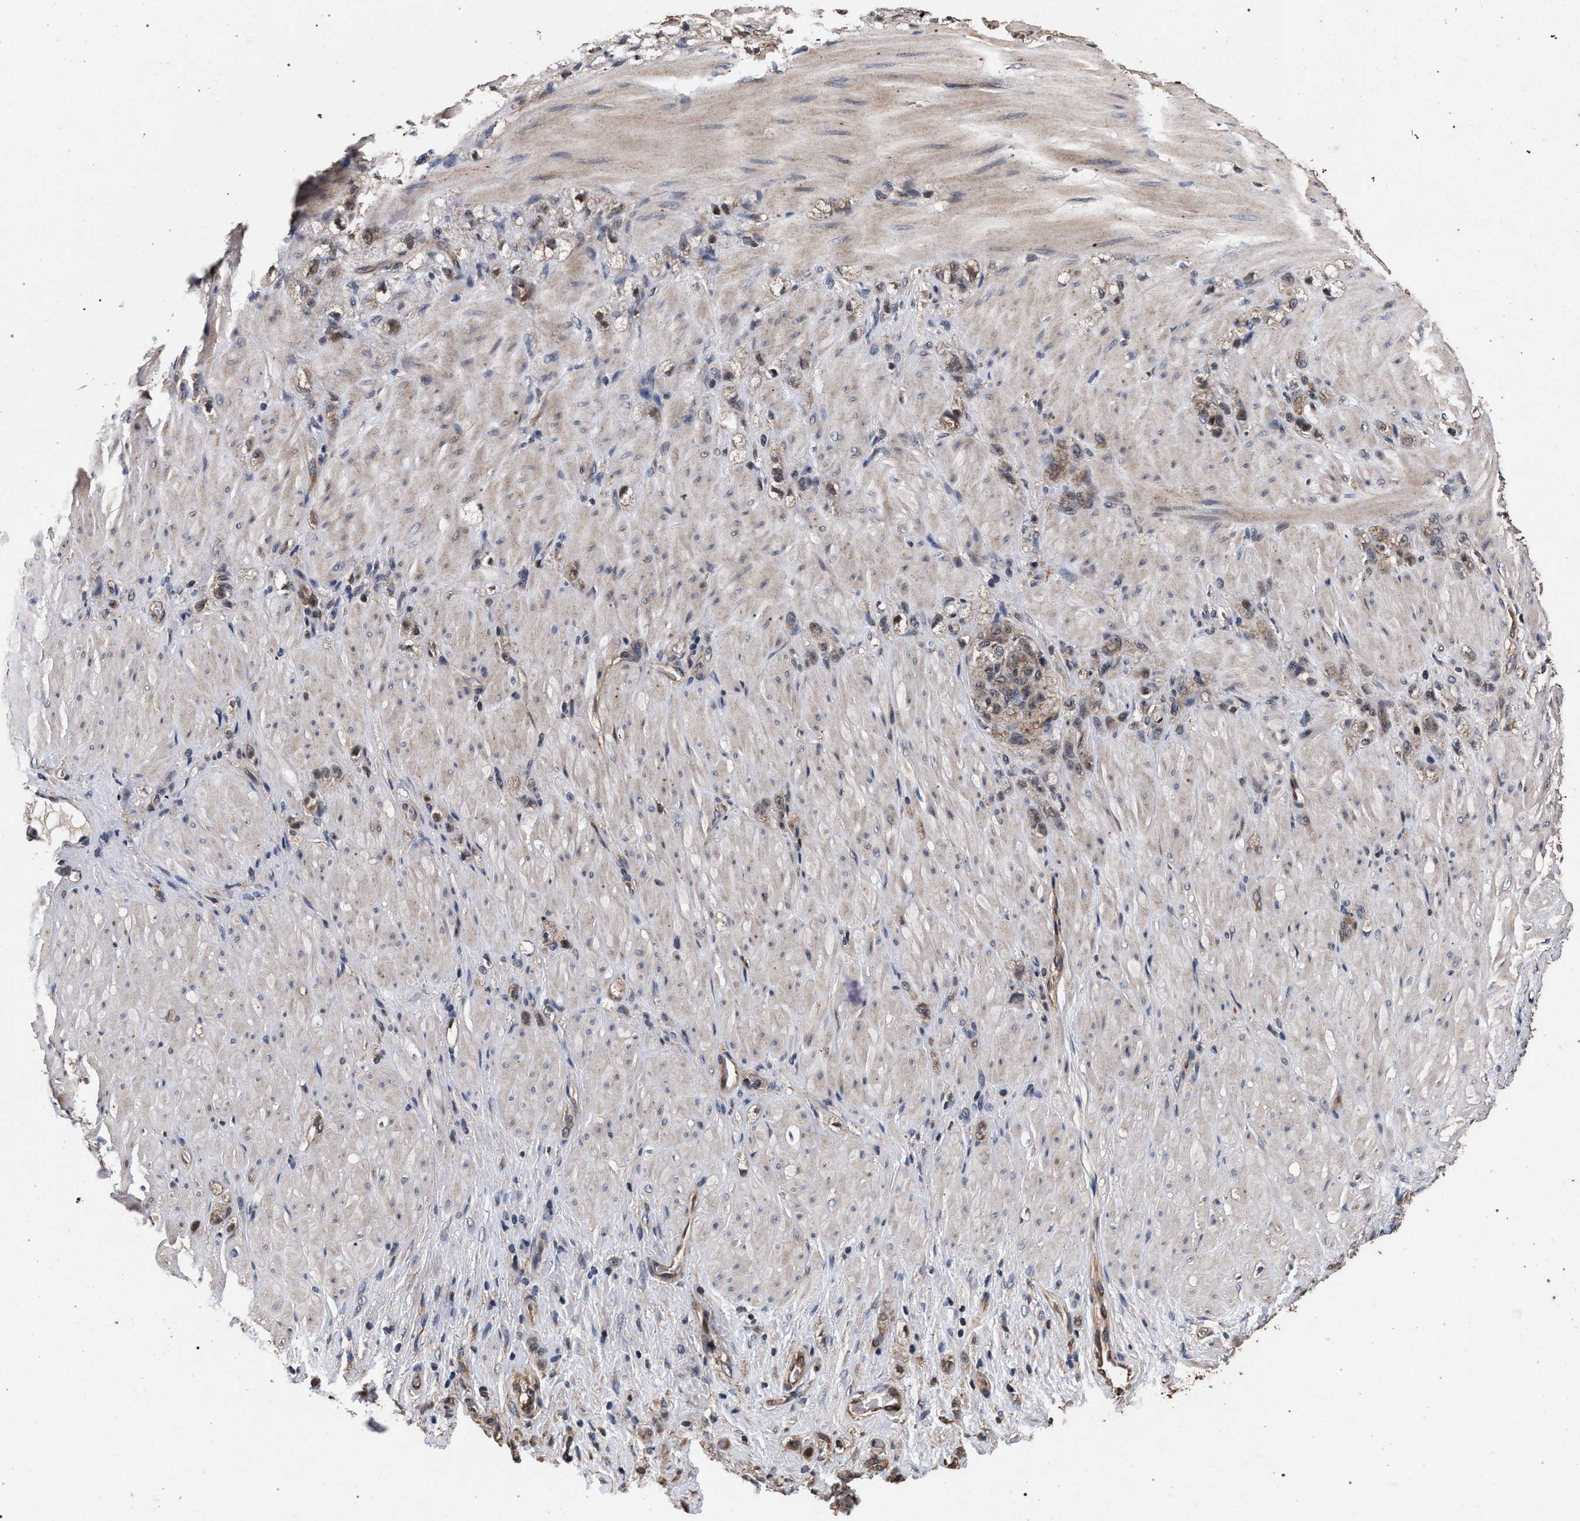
{"staining": {"intensity": "weak", "quantity": "25%-75%", "location": "cytoplasmic/membranous,nuclear"}, "tissue": "stomach cancer", "cell_type": "Tumor cells", "image_type": "cancer", "snomed": [{"axis": "morphology", "description": "Normal tissue, NOS"}, {"axis": "morphology", "description": "Adenocarcinoma, NOS"}, {"axis": "topography", "description": "Stomach"}], "caption": "There is low levels of weak cytoplasmic/membranous and nuclear positivity in tumor cells of stomach cancer, as demonstrated by immunohistochemical staining (brown color).", "gene": "ACOX1", "patient": {"sex": "male", "age": 82}}